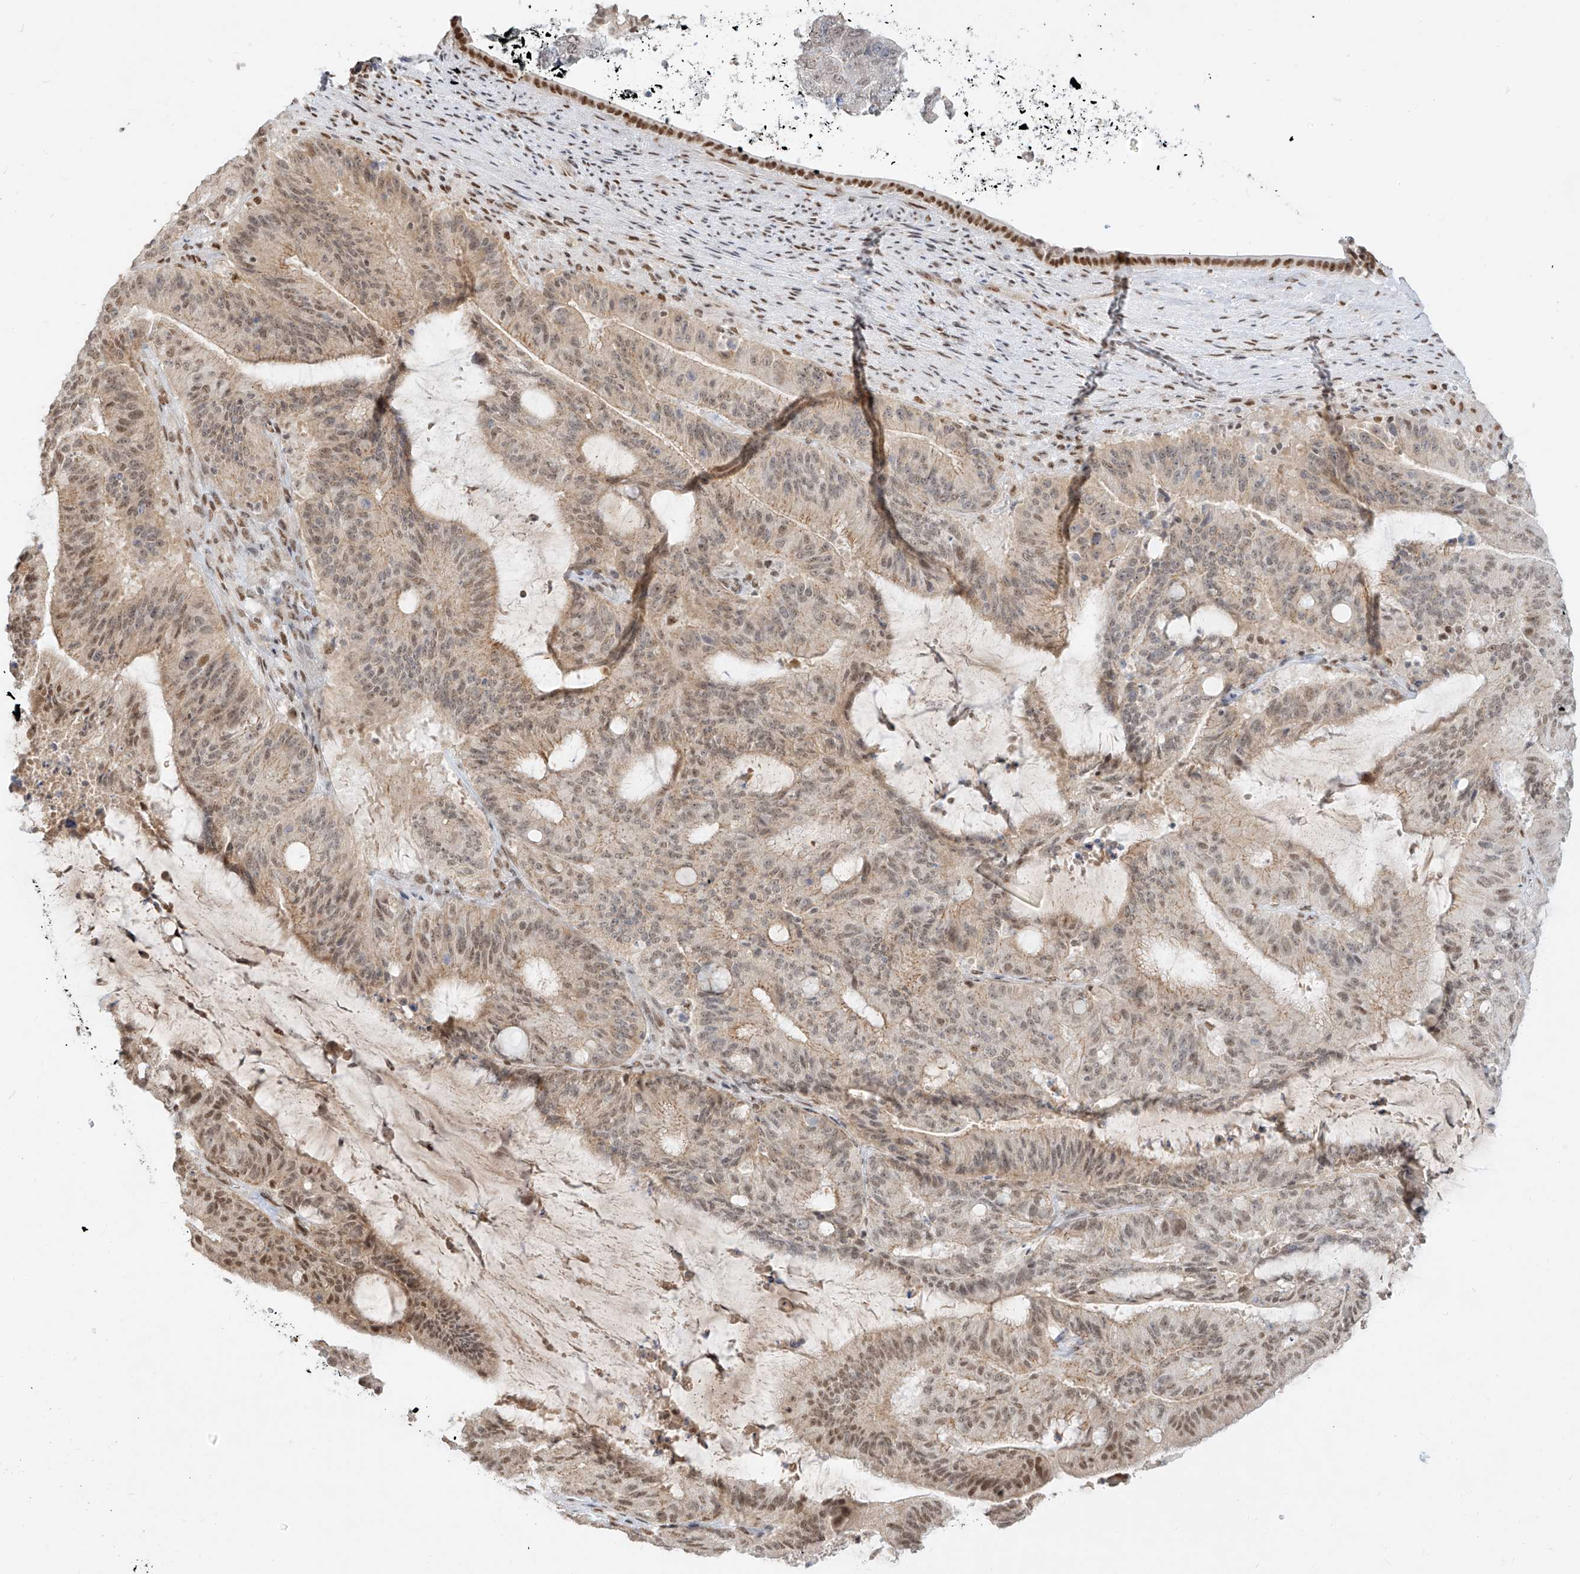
{"staining": {"intensity": "moderate", "quantity": "25%-75%", "location": "nuclear"}, "tissue": "liver cancer", "cell_type": "Tumor cells", "image_type": "cancer", "snomed": [{"axis": "morphology", "description": "Normal tissue, NOS"}, {"axis": "morphology", "description": "Cholangiocarcinoma"}, {"axis": "topography", "description": "Liver"}, {"axis": "topography", "description": "Peripheral nerve tissue"}], "caption": "Immunohistochemistry photomicrograph of liver cancer stained for a protein (brown), which demonstrates medium levels of moderate nuclear expression in about 25%-75% of tumor cells.", "gene": "NHSL1", "patient": {"sex": "female", "age": 73}}